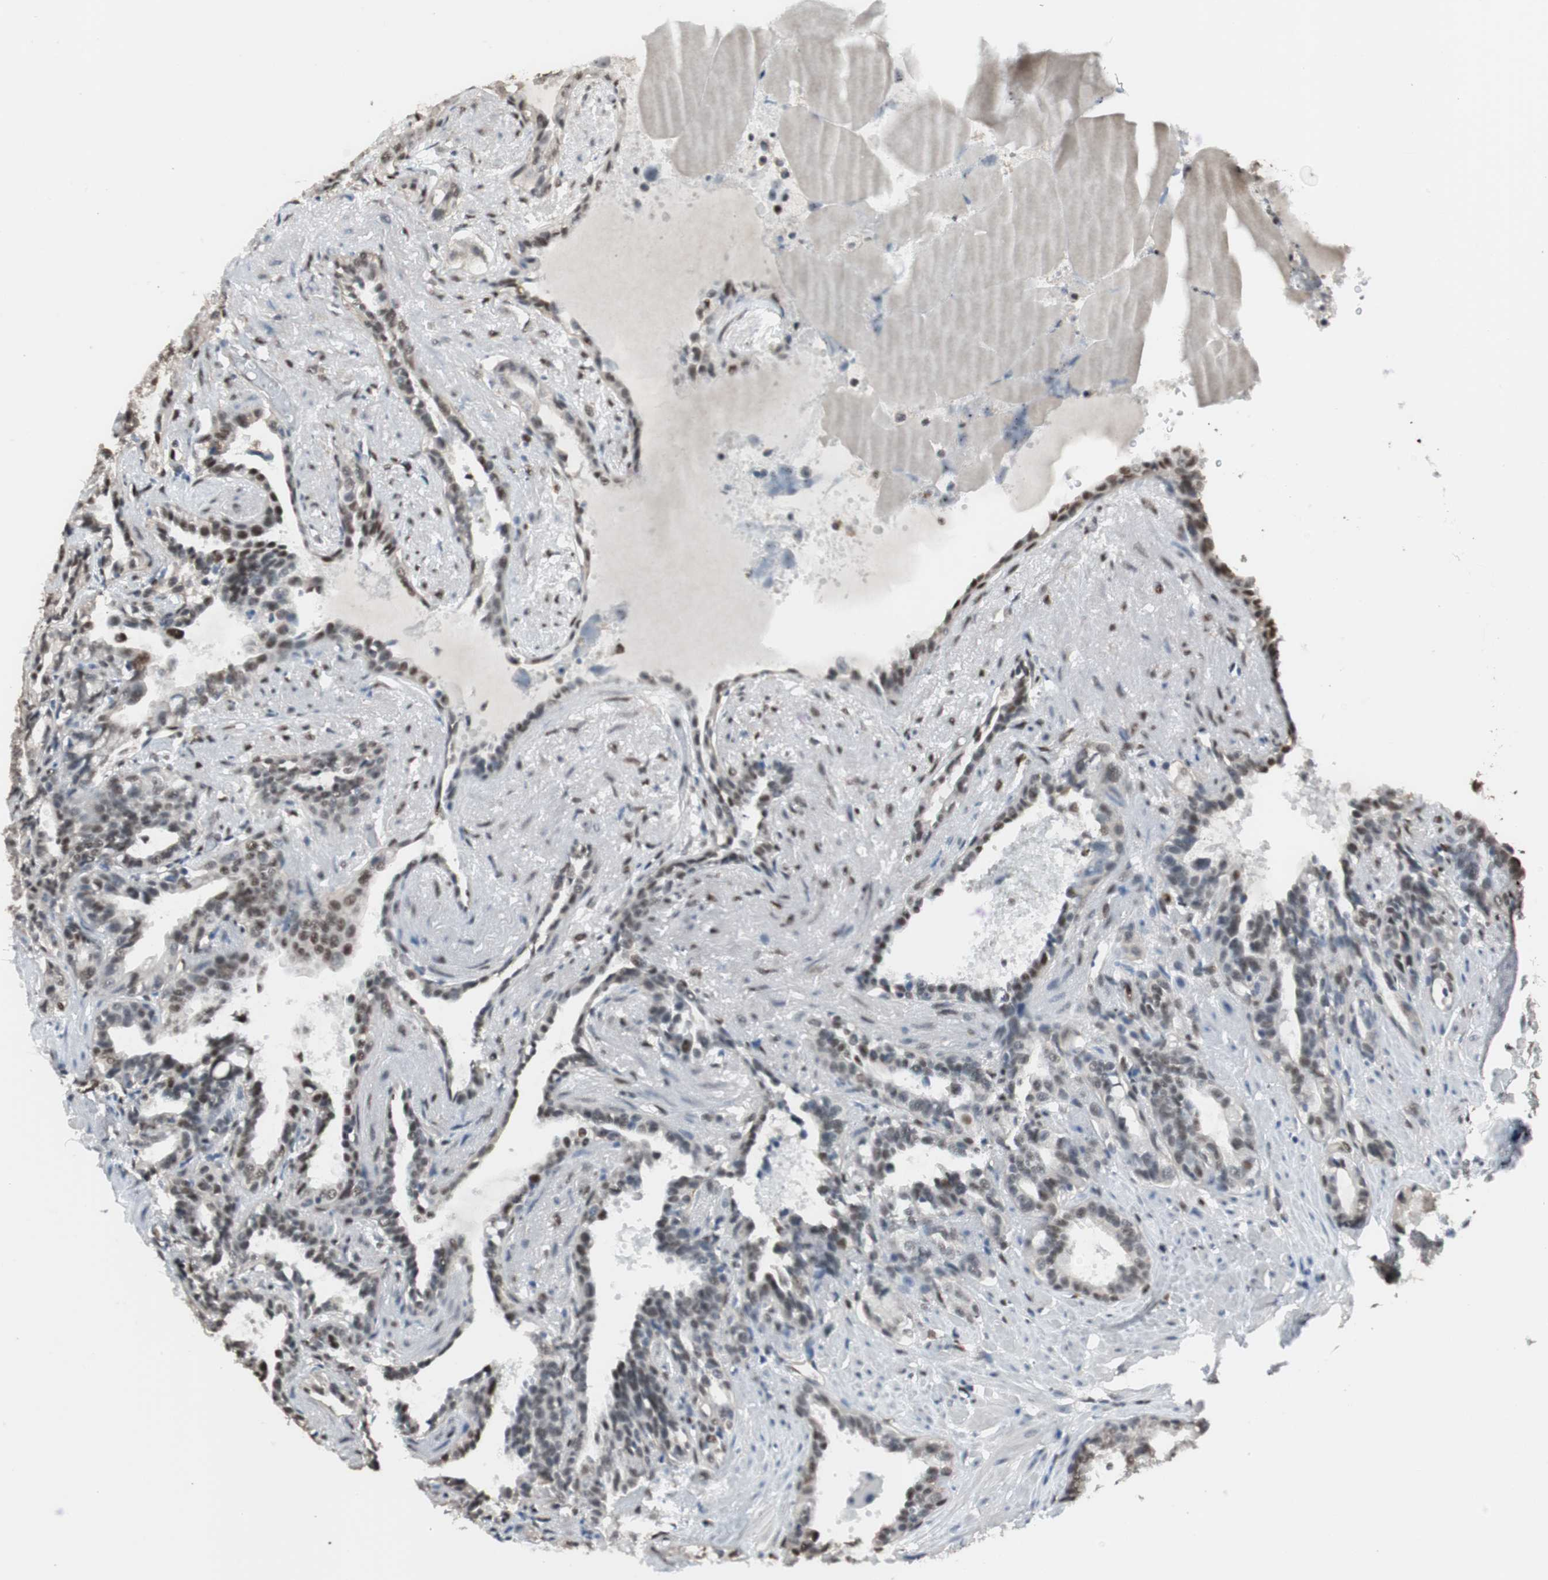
{"staining": {"intensity": "weak", "quantity": "<25%", "location": "nuclear"}, "tissue": "seminal vesicle", "cell_type": "Glandular cells", "image_type": "normal", "snomed": [{"axis": "morphology", "description": "Normal tissue, NOS"}, {"axis": "topography", "description": "Seminal veicle"}], "caption": "Glandular cells show no significant protein staining in normal seminal vesicle. The staining was performed using DAB to visualize the protein expression in brown, while the nuclei were stained in blue with hematoxylin (Magnification: 20x).", "gene": "PML", "patient": {"sex": "male", "age": 61}}